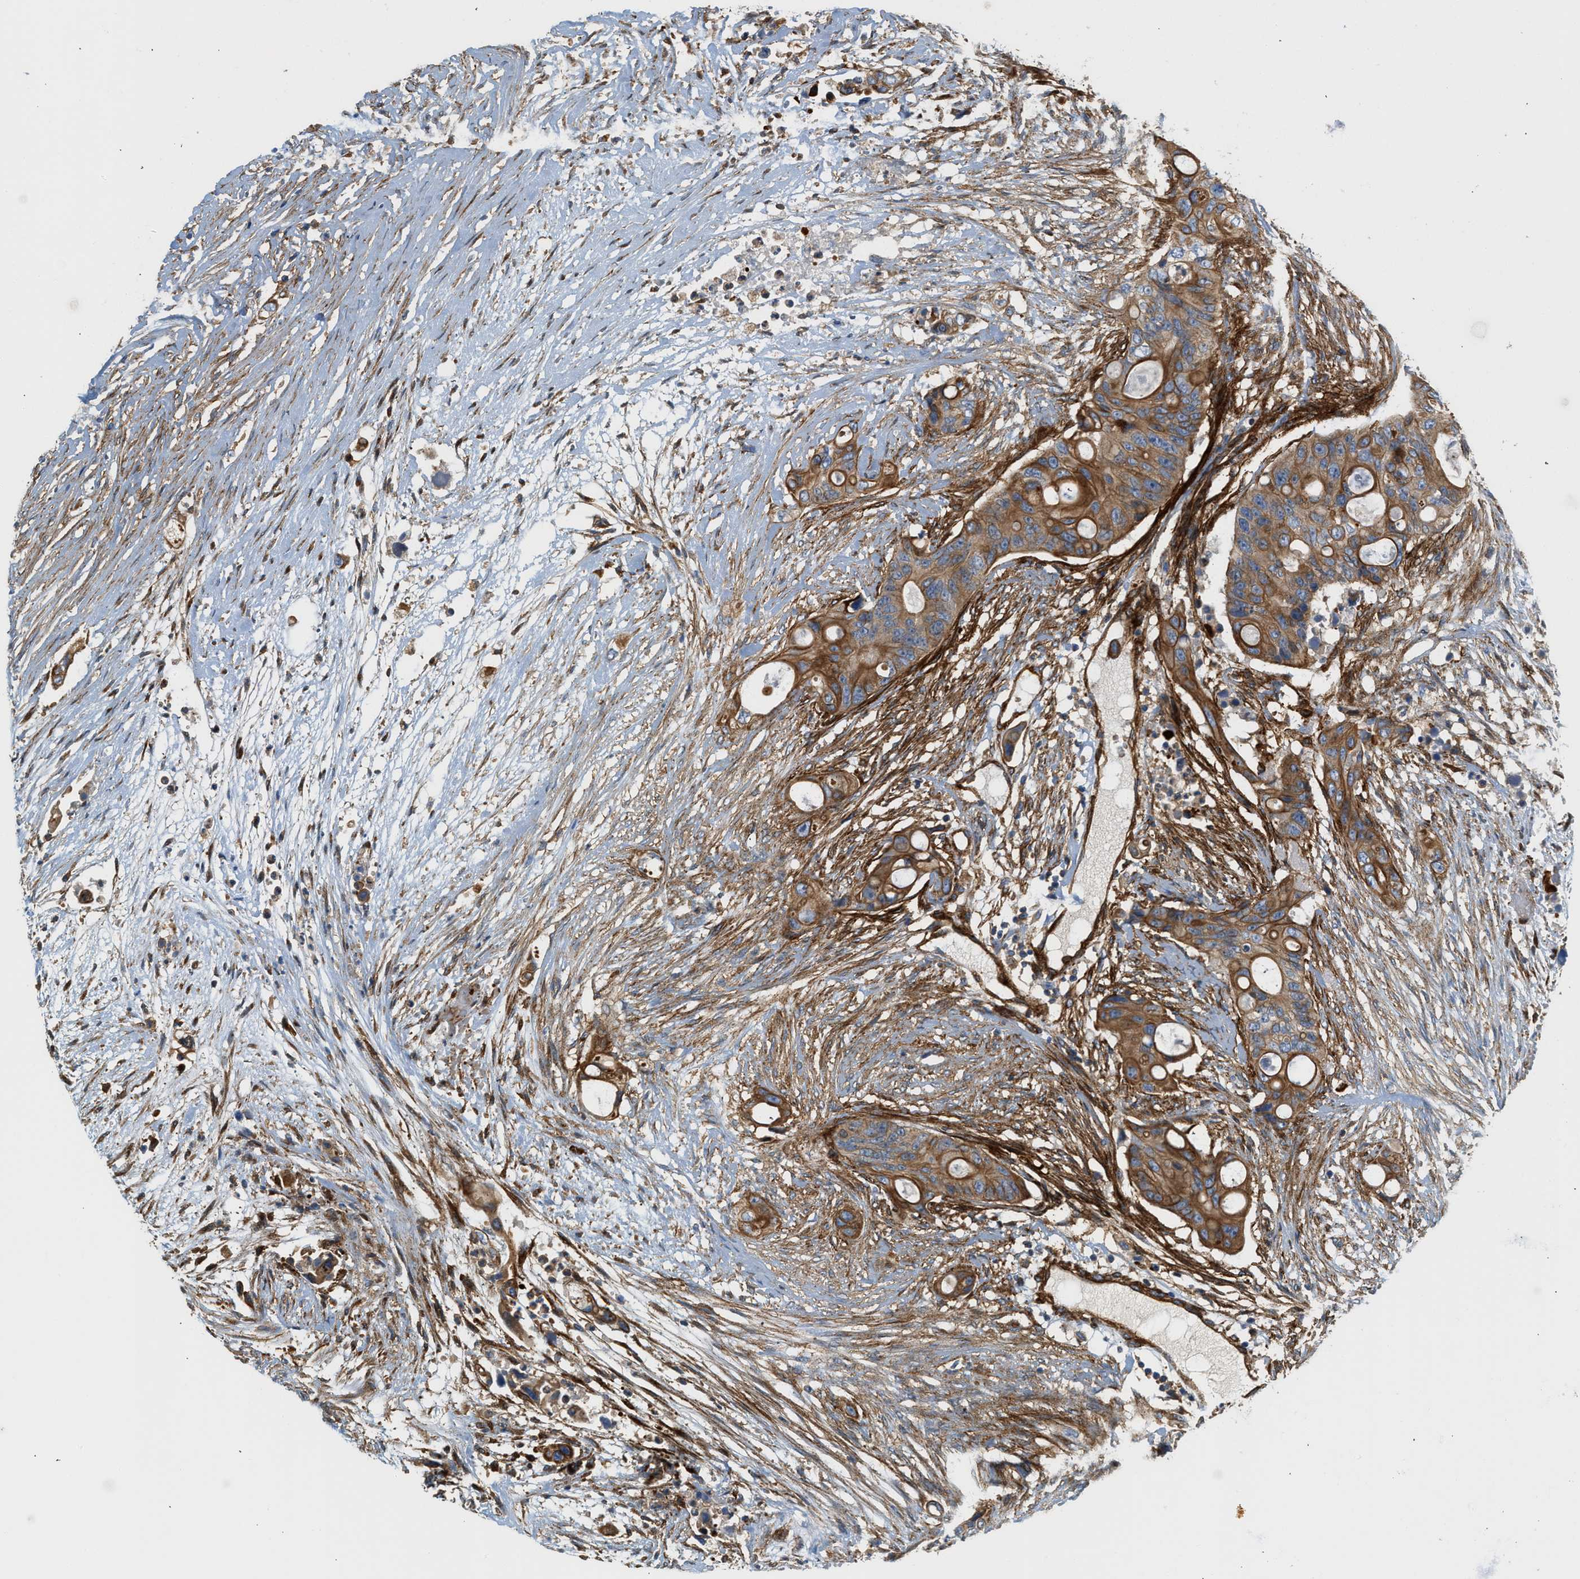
{"staining": {"intensity": "moderate", "quantity": ">75%", "location": "cytoplasmic/membranous"}, "tissue": "colorectal cancer", "cell_type": "Tumor cells", "image_type": "cancer", "snomed": [{"axis": "morphology", "description": "Adenocarcinoma, NOS"}, {"axis": "topography", "description": "Colon"}], "caption": "Colorectal cancer stained with DAB immunohistochemistry reveals medium levels of moderate cytoplasmic/membranous expression in approximately >75% of tumor cells.", "gene": "HIP1", "patient": {"sex": "female", "age": 57}}